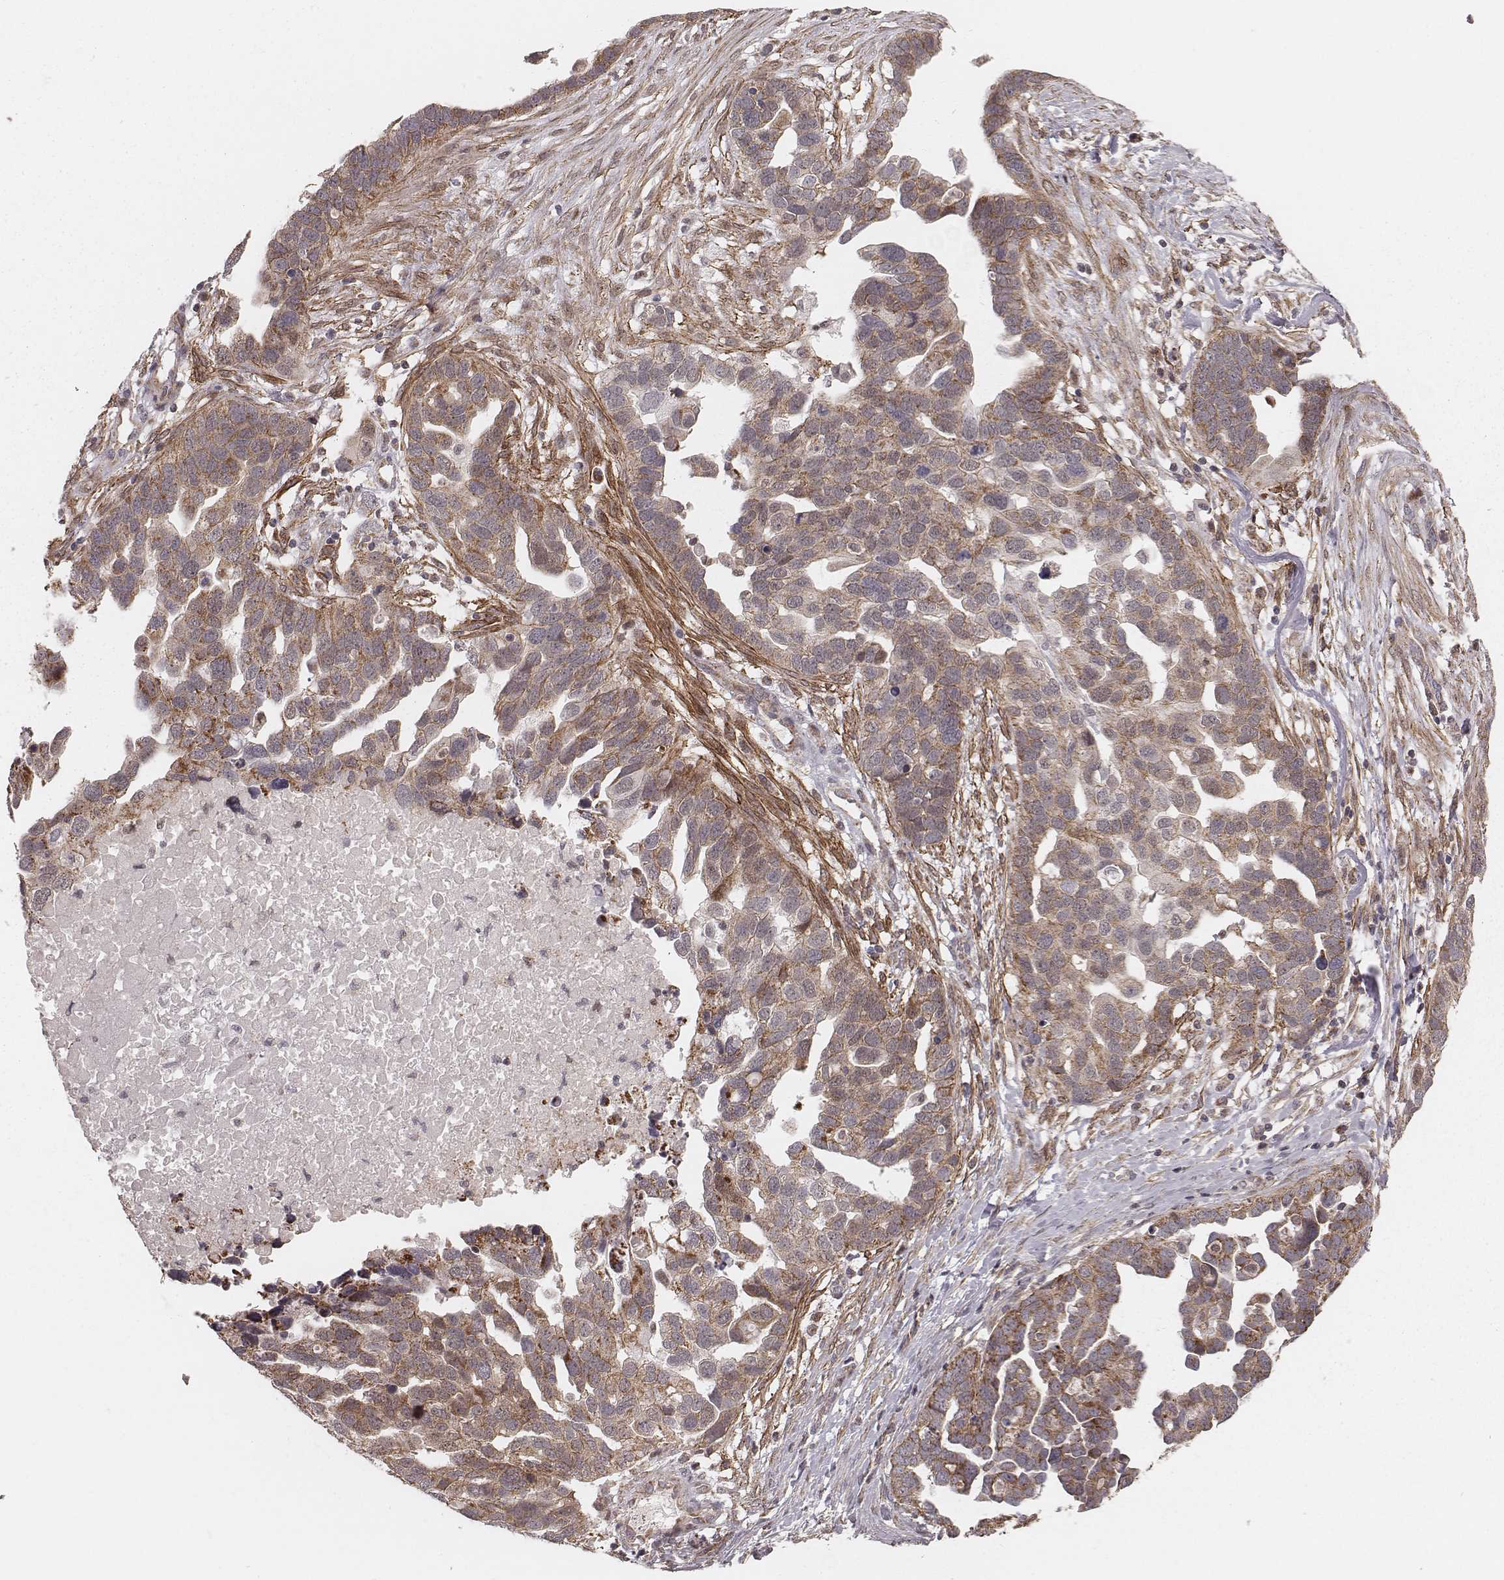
{"staining": {"intensity": "moderate", "quantity": ">75%", "location": "cytoplasmic/membranous"}, "tissue": "ovarian cancer", "cell_type": "Tumor cells", "image_type": "cancer", "snomed": [{"axis": "morphology", "description": "Cystadenocarcinoma, serous, NOS"}, {"axis": "topography", "description": "Ovary"}], "caption": "This is an image of IHC staining of ovarian serous cystadenocarcinoma, which shows moderate expression in the cytoplasmic/membranous of tumor cells.", "gene": "NDUFA7", "patient": {"sex": "female", "age": 54}}